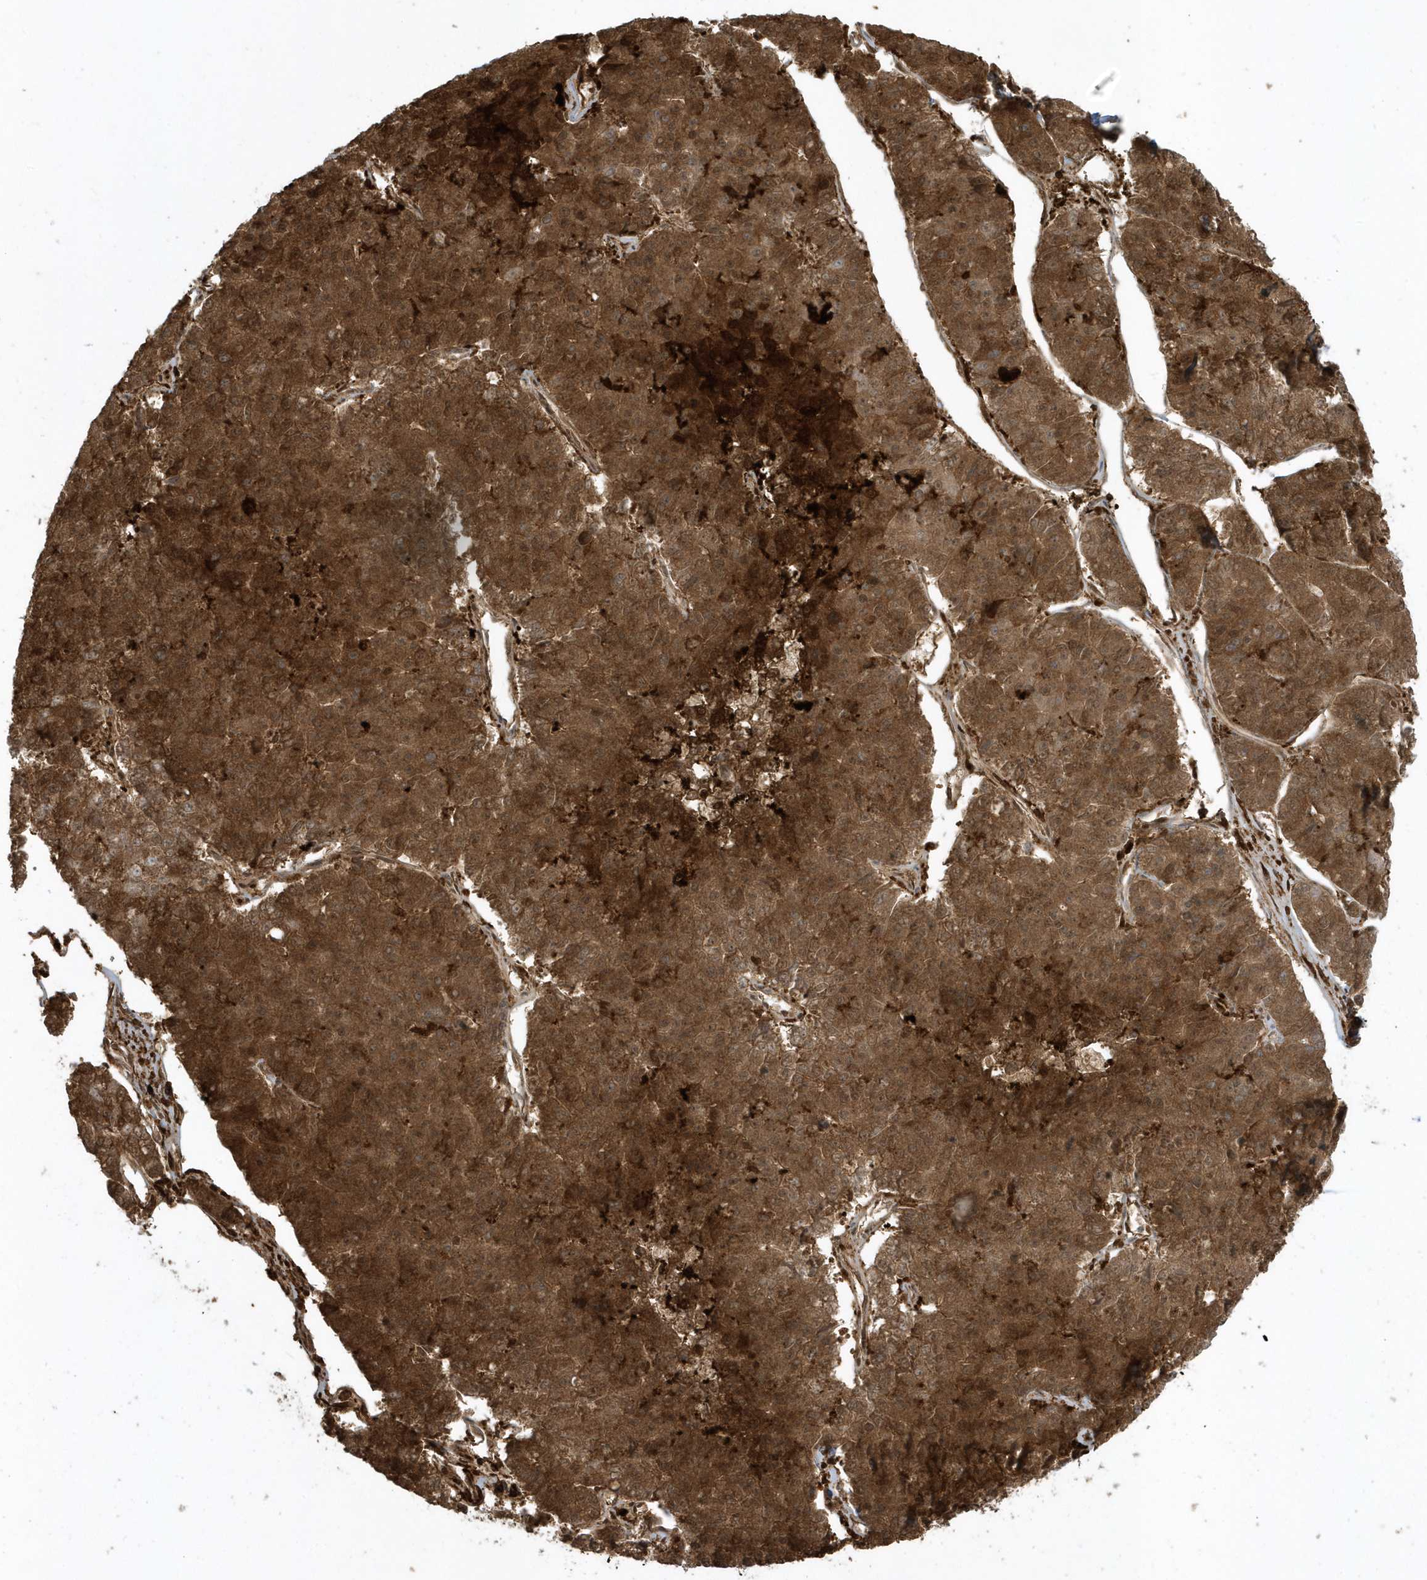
{"staining": {"intensity": "strong", "quantity": ">75%", "location": "cytoplasmic/membranous"}, "tissue": "pancreatic cancer", "cell_type": "Tumor cells", "image_type": "cancer", "snomed": [{"axis": "morphology", "description": "Adenocarcinoma, NOS"}, {"axis": "topography", "description": "Pancreas"}], "caption": "Immunohistochemistry staining of pancreatic adenocarcinoma, which demonstrates high levels of strong cytoplasmic/membranous staining in about >75% of tumor cells indicating strong cytoplasmic/membranous protein staining. The staining was performed using DAB (brown) for protein detection and nuclei were counterstained in hematoxylin (blue).", "gene": "CLCN6", "patient": {"sex": "male", "age": 50}}